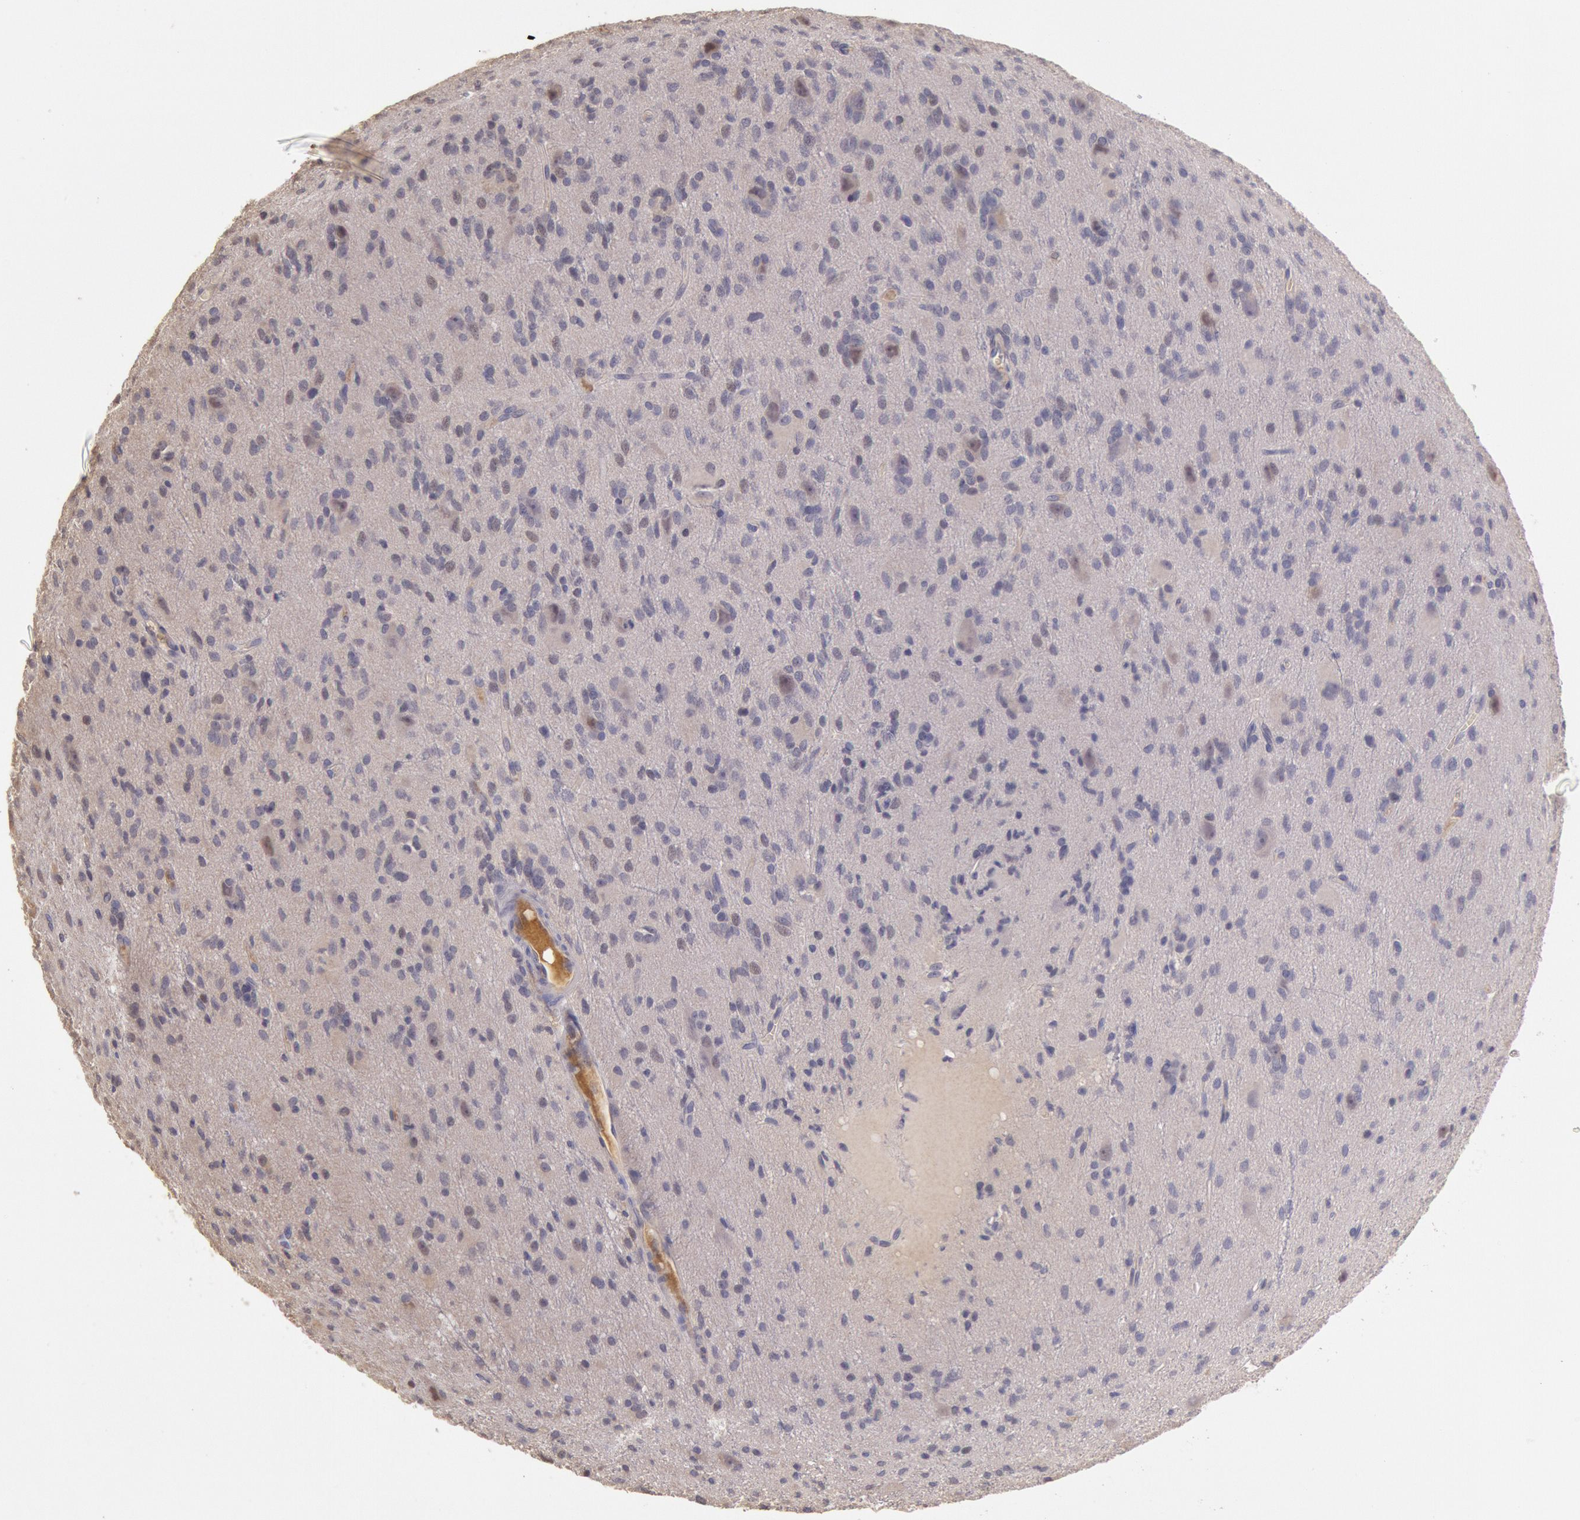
{"staining": {"intensity": "negative", "quantity": "none", "location": "none"}, "tissue": "glioma", "cell_type": "Tumor cells", "image_type": "cancer", "snomed": [{"axis": "morphology", "description": "Glioma, malignant, Low grade"}, {"axis": "topography", "description": "Brain"}], "caption": "This is an IHC photomicrograph of human glioma. There is no expression in tumor cells.", "gene": "C1R", "patient": {"sex": "female", "age": 15}}